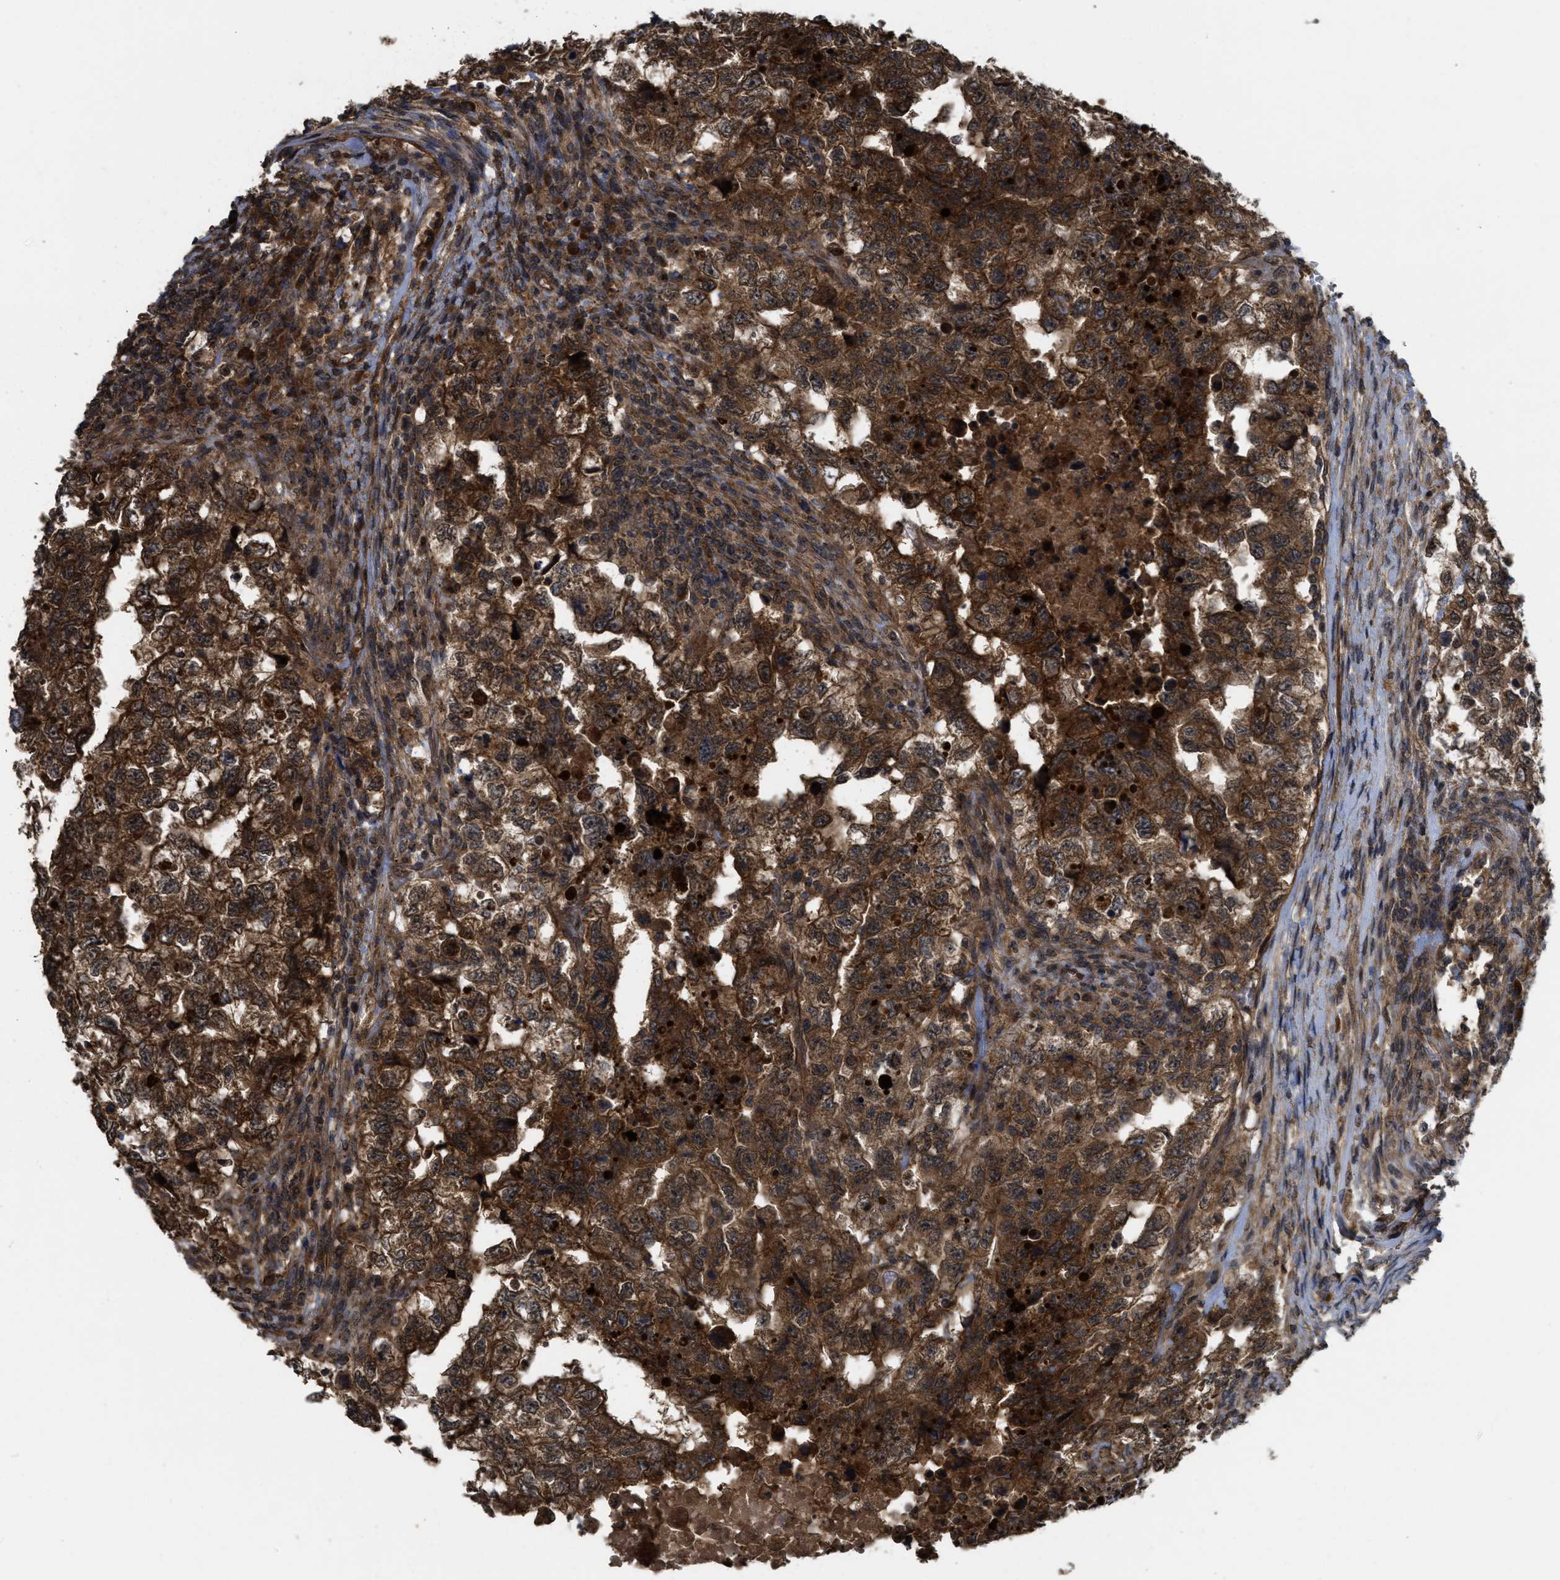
{"staining": {"intensity": "strong", "quantity": ">75%", "location": "cytoplasmic/membranous"}, "tissue": "testis cancer", "cell_type": "Tumor cells", "image_type": "cancer", "snomed": [{"axis": "morphology", "description": "Carcinoma, Embryonal, NOS"}, {"axis": "topography", "description": "Testis"}], "caption": "A high amount of strong cytoplasmic/membranous staining is seen in about >75% of tumor cells in embryonal carcinoma (testis) tissue. (Stains: DAB in brown, nuclei in blue, Microscopy: brightfield microscopy at high magnification).", "gene": "FZD6", "patient": {"sex": "male", "age": 36}}